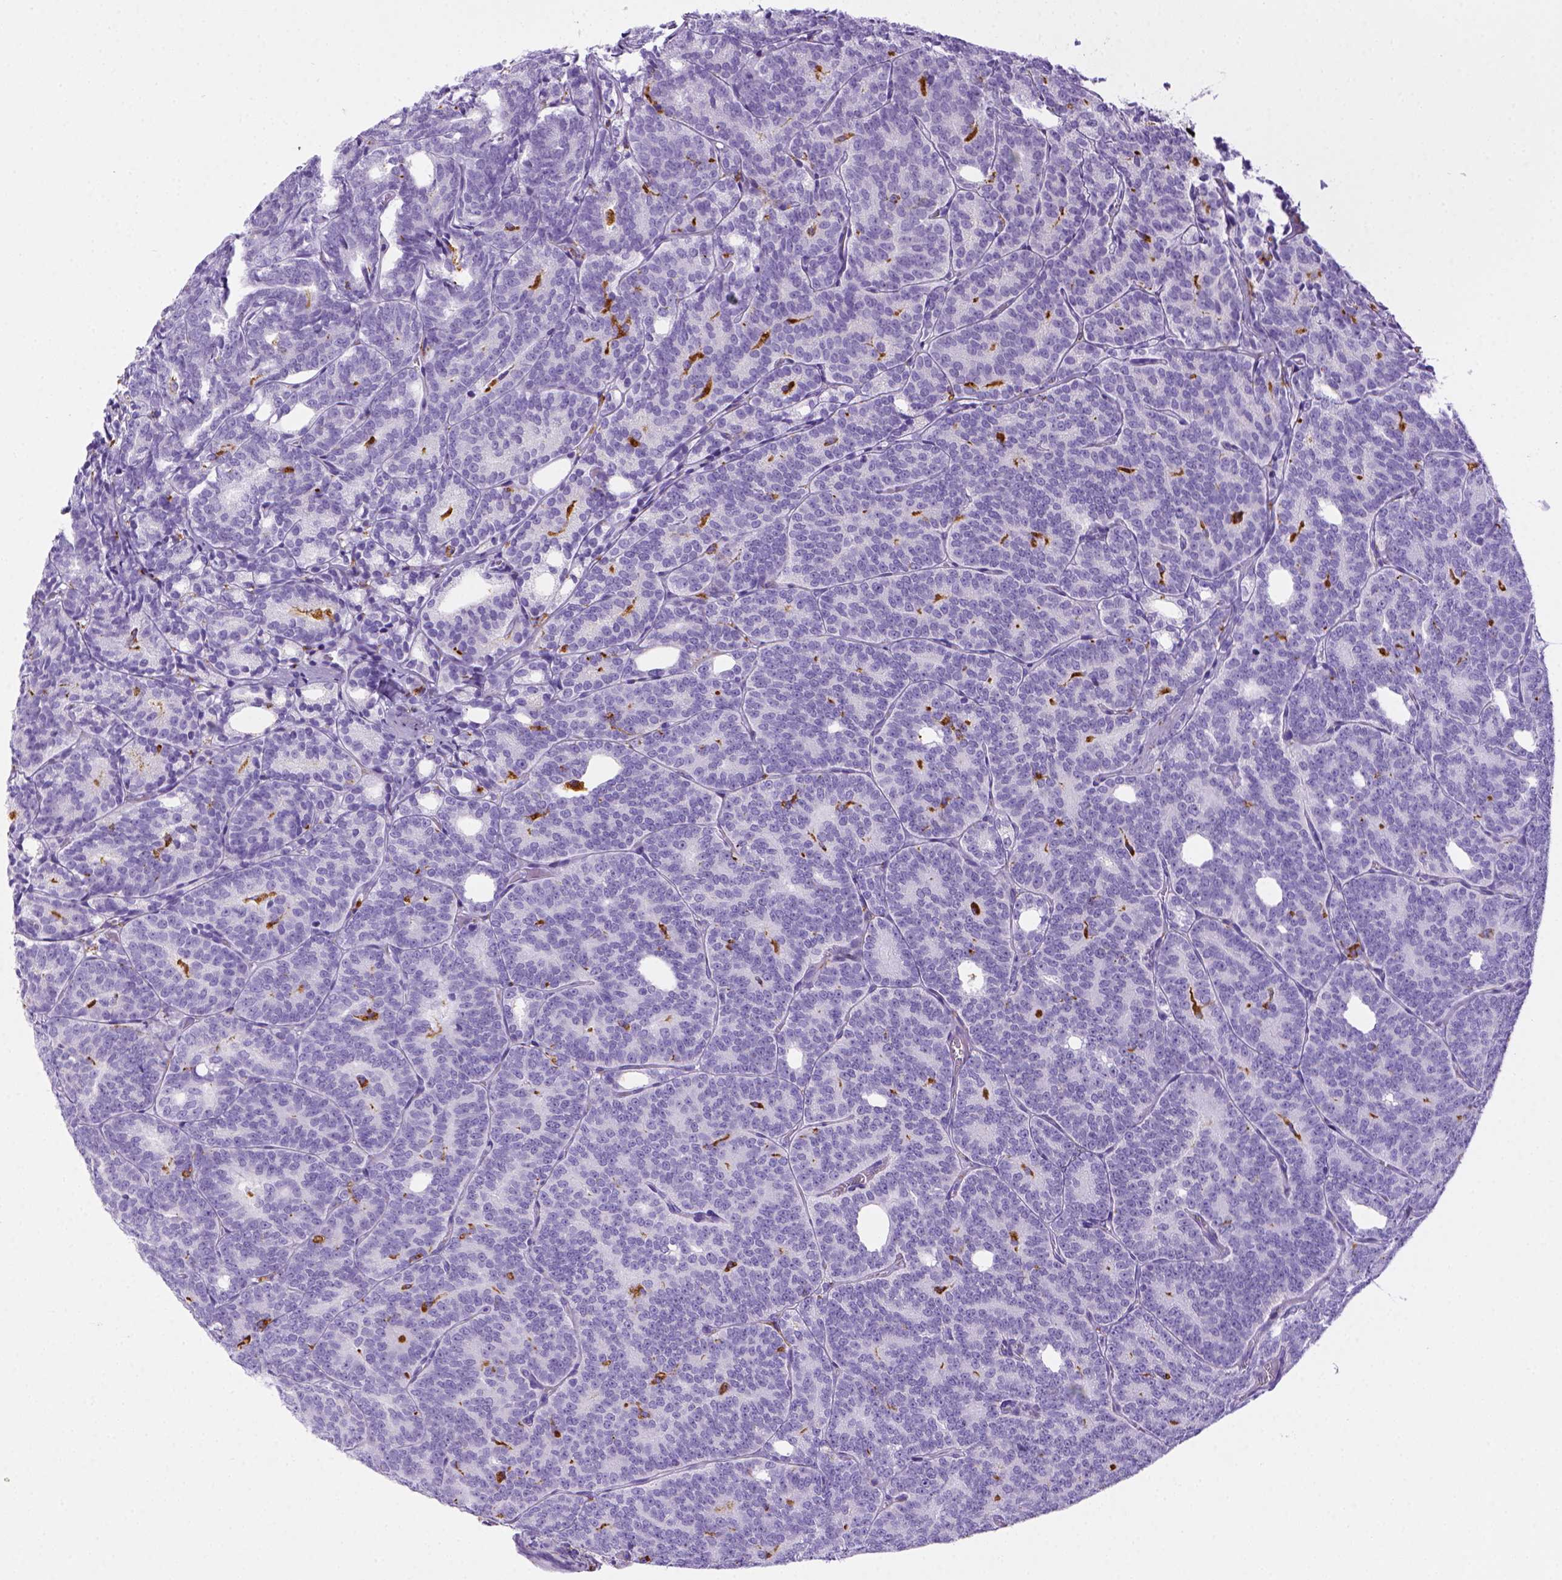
{"staining": {"intensity": "negative", "quantity": "none", "location": "none"}, "tissue": "prostate cancer", "cell_type": "Tumor cells", "image_type": "cancer", "snomed": [{"axis": "morphology", "description": "Adenocarcinoma, High grade"}, {"axis": "topography", "description": "Prostate"}], "caption": "Prostate cancer (high-grade adenocarcinoma) stained for a protein using immunohistochemistry reveals no staining tumor cells.", "gene": "CD68", "patient": {"sex": "male", "age": 53}}